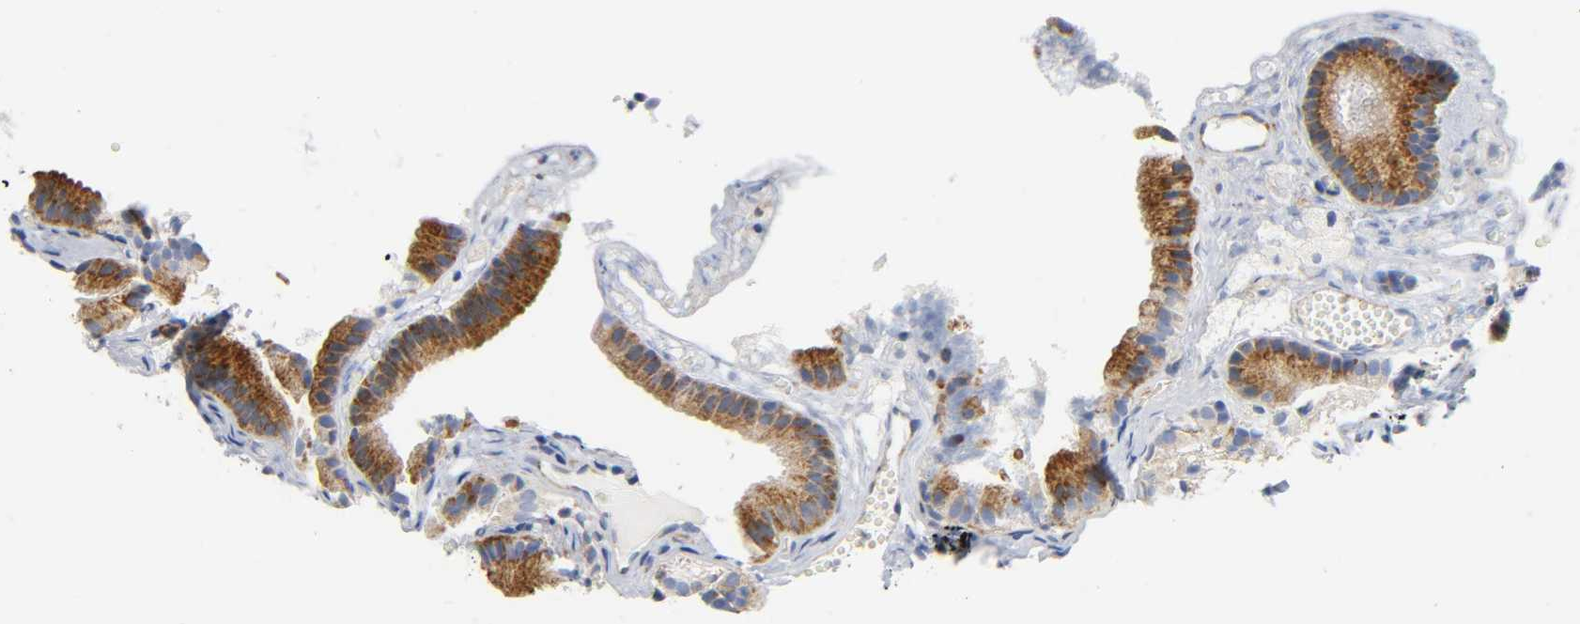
{"staining": {"intensity": "strong", "quantity": ">75%", "location": "cytoplasmic/membranous"}, "tissue": "gallbladder", "cell_type": "Glandular cells", "image_type": "normal", "snomed": [{"axis": "morphology", "description": "Normal tissue, NOS"}, {"axis": "topography", "description": "Gallbladder"}], "caption": "There is high levels of strong cytoplasmic/membranous positivity in glandular cells of unremarkable gallbladder, as demonstrated by immunohistochemical staining (brown color).", "gene": "REL", "patient": {"sex": "female", "age": 24}}